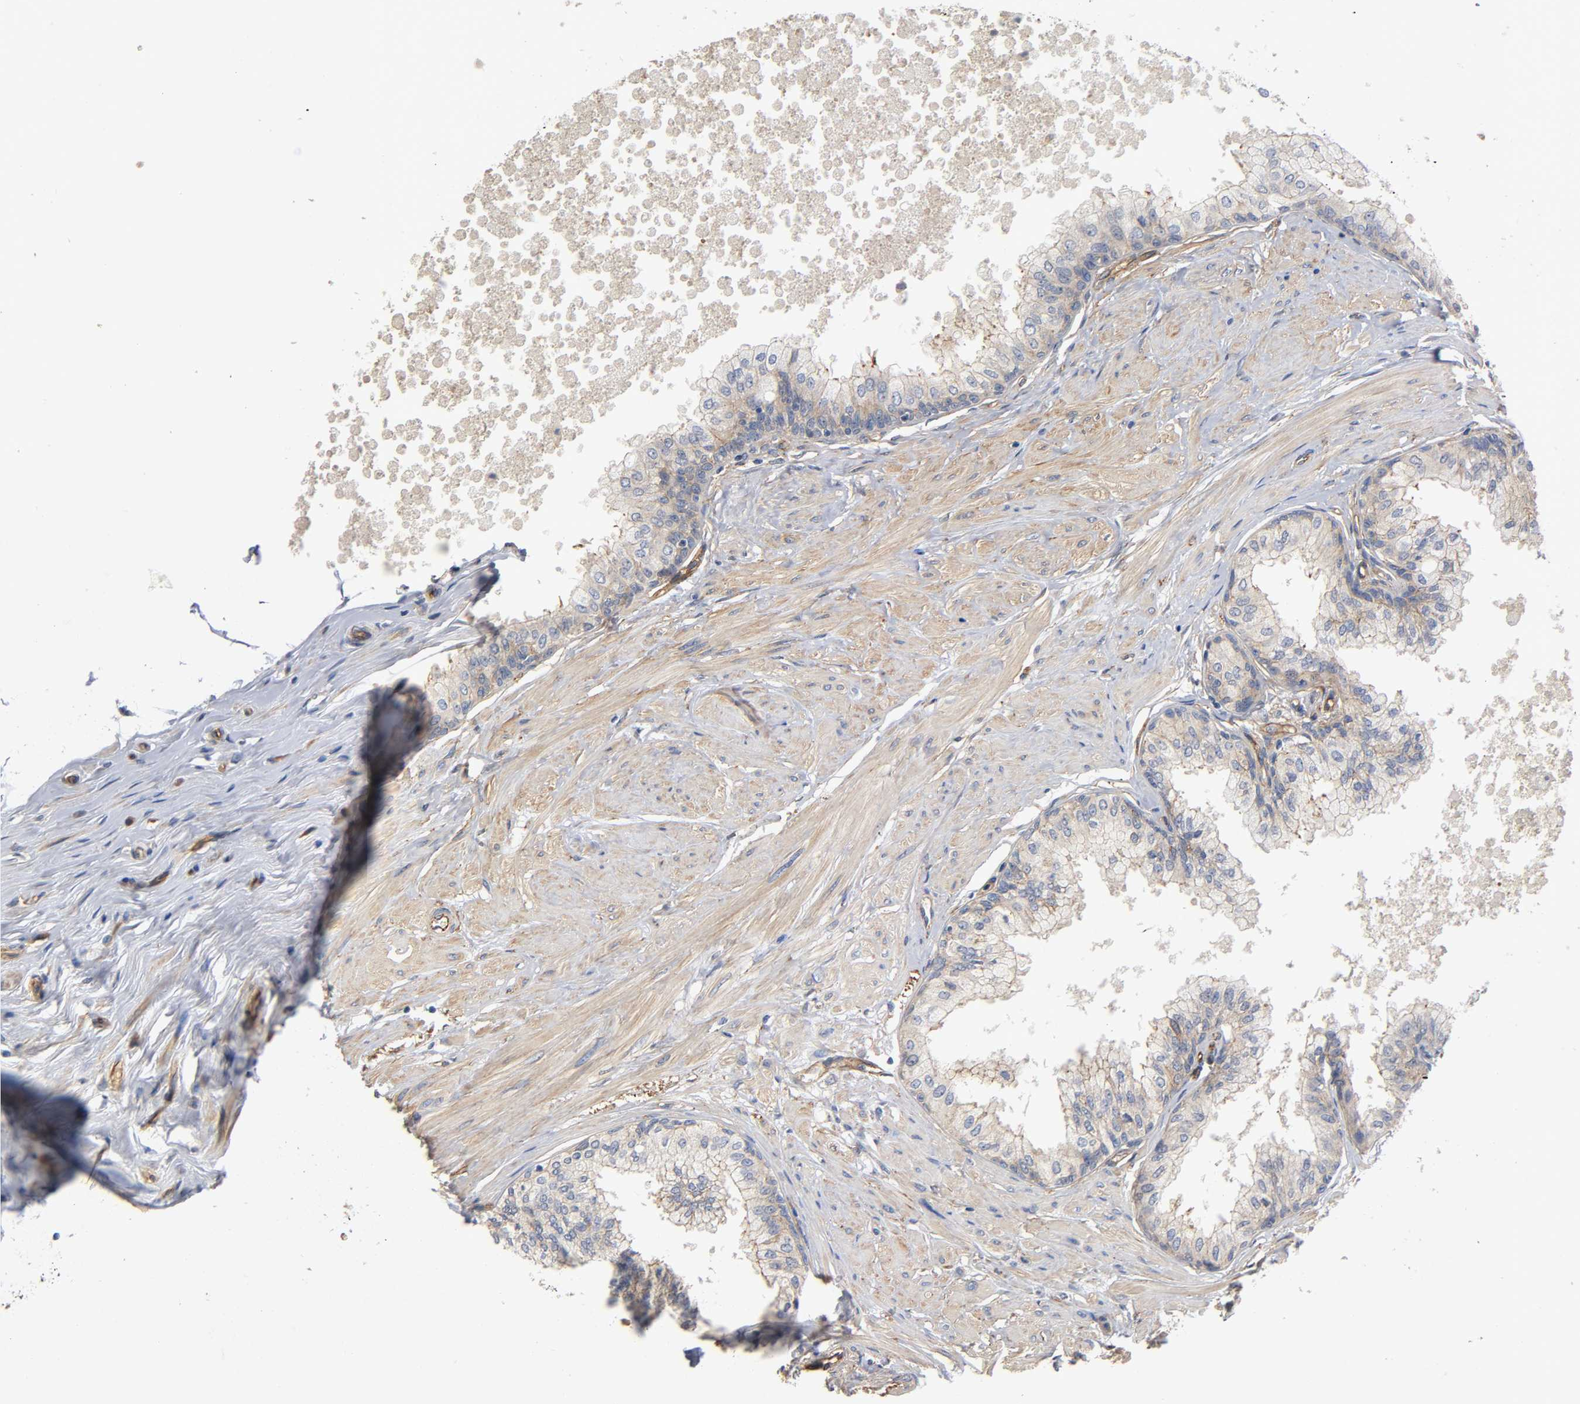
{"staining": {"intensity": "moderate", "quantity": ">75%", "location": "cytoplasmic/membranous"}, "tissue": "prostate", "cell_type": "Glandular cells", "image_type": "normal", "snomed": [{"axis": "morphology", "description": "Normal tissue, NOS"}, {"axis": "topography", "description": "Prostate"}, {"axis": "topography", "description": "Seminal veicle"}], "caption": "DAB (3,3'-diaminobenzidine) immunohistochemical staining of normal prostate demonstrates moderate cytoplasmic/membranous protein positivity in about >75% of glandular cells.", "gene": "MARS1", "patient": {"sex": "male", "age": 60}}